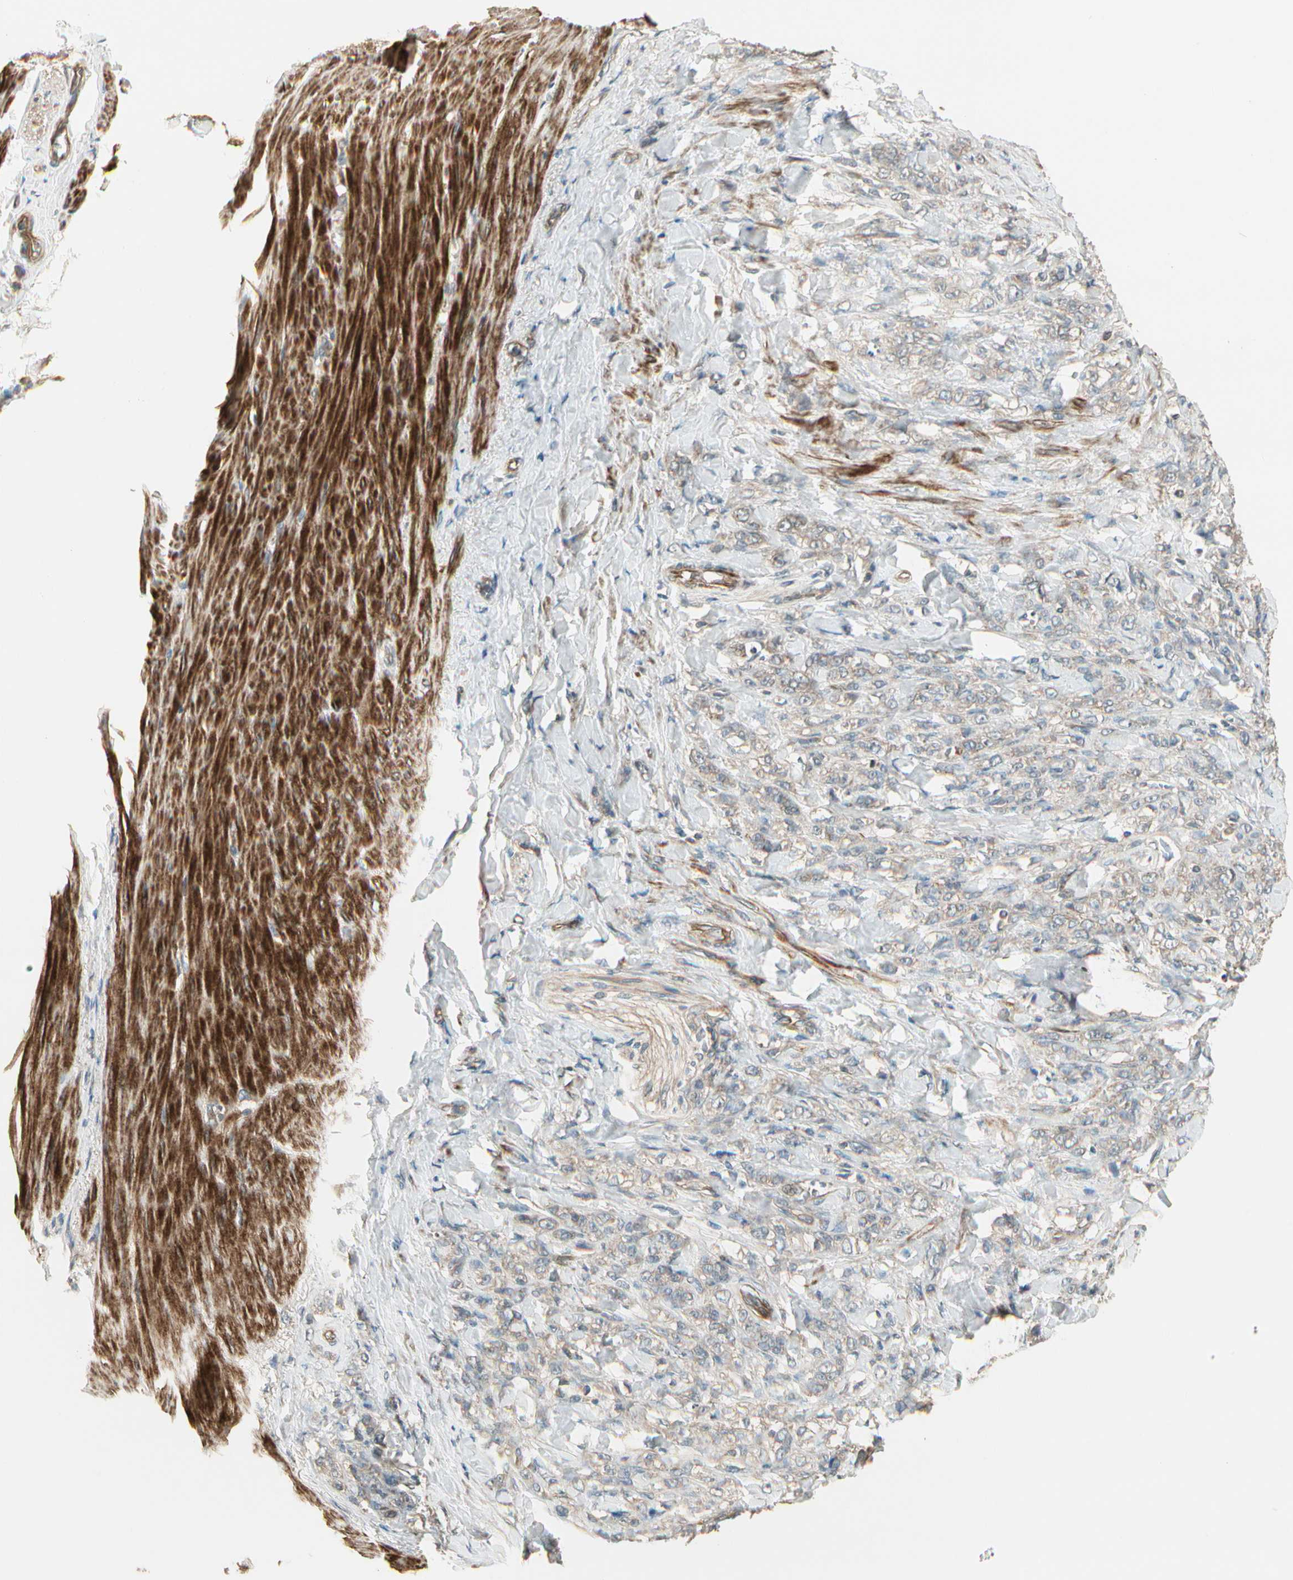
{"staining": {"intensity": "weak", "quantity": "25%-75%", "location": "cytoplasmic/membranous"}, "tissue": "stomach cancer", "cell_type": "Tumor cells", "image_type": "cancer", "snomed": [{"axis": "morphology", "description": "Adenocarcinoma, NOS"}, {"axis": "topography", "description": "Stomach"}], "caption": "DAB (3,3'-diaminobenzidine) immunohistochemical staining of stomach cancer (adenocarcinoma) displays weak cytoplasmic/membranous protein staining in approximately 25%-75% of tumor cells.", "gene": "ACVR1", "patient": {"sex": "male", "age": 82}}